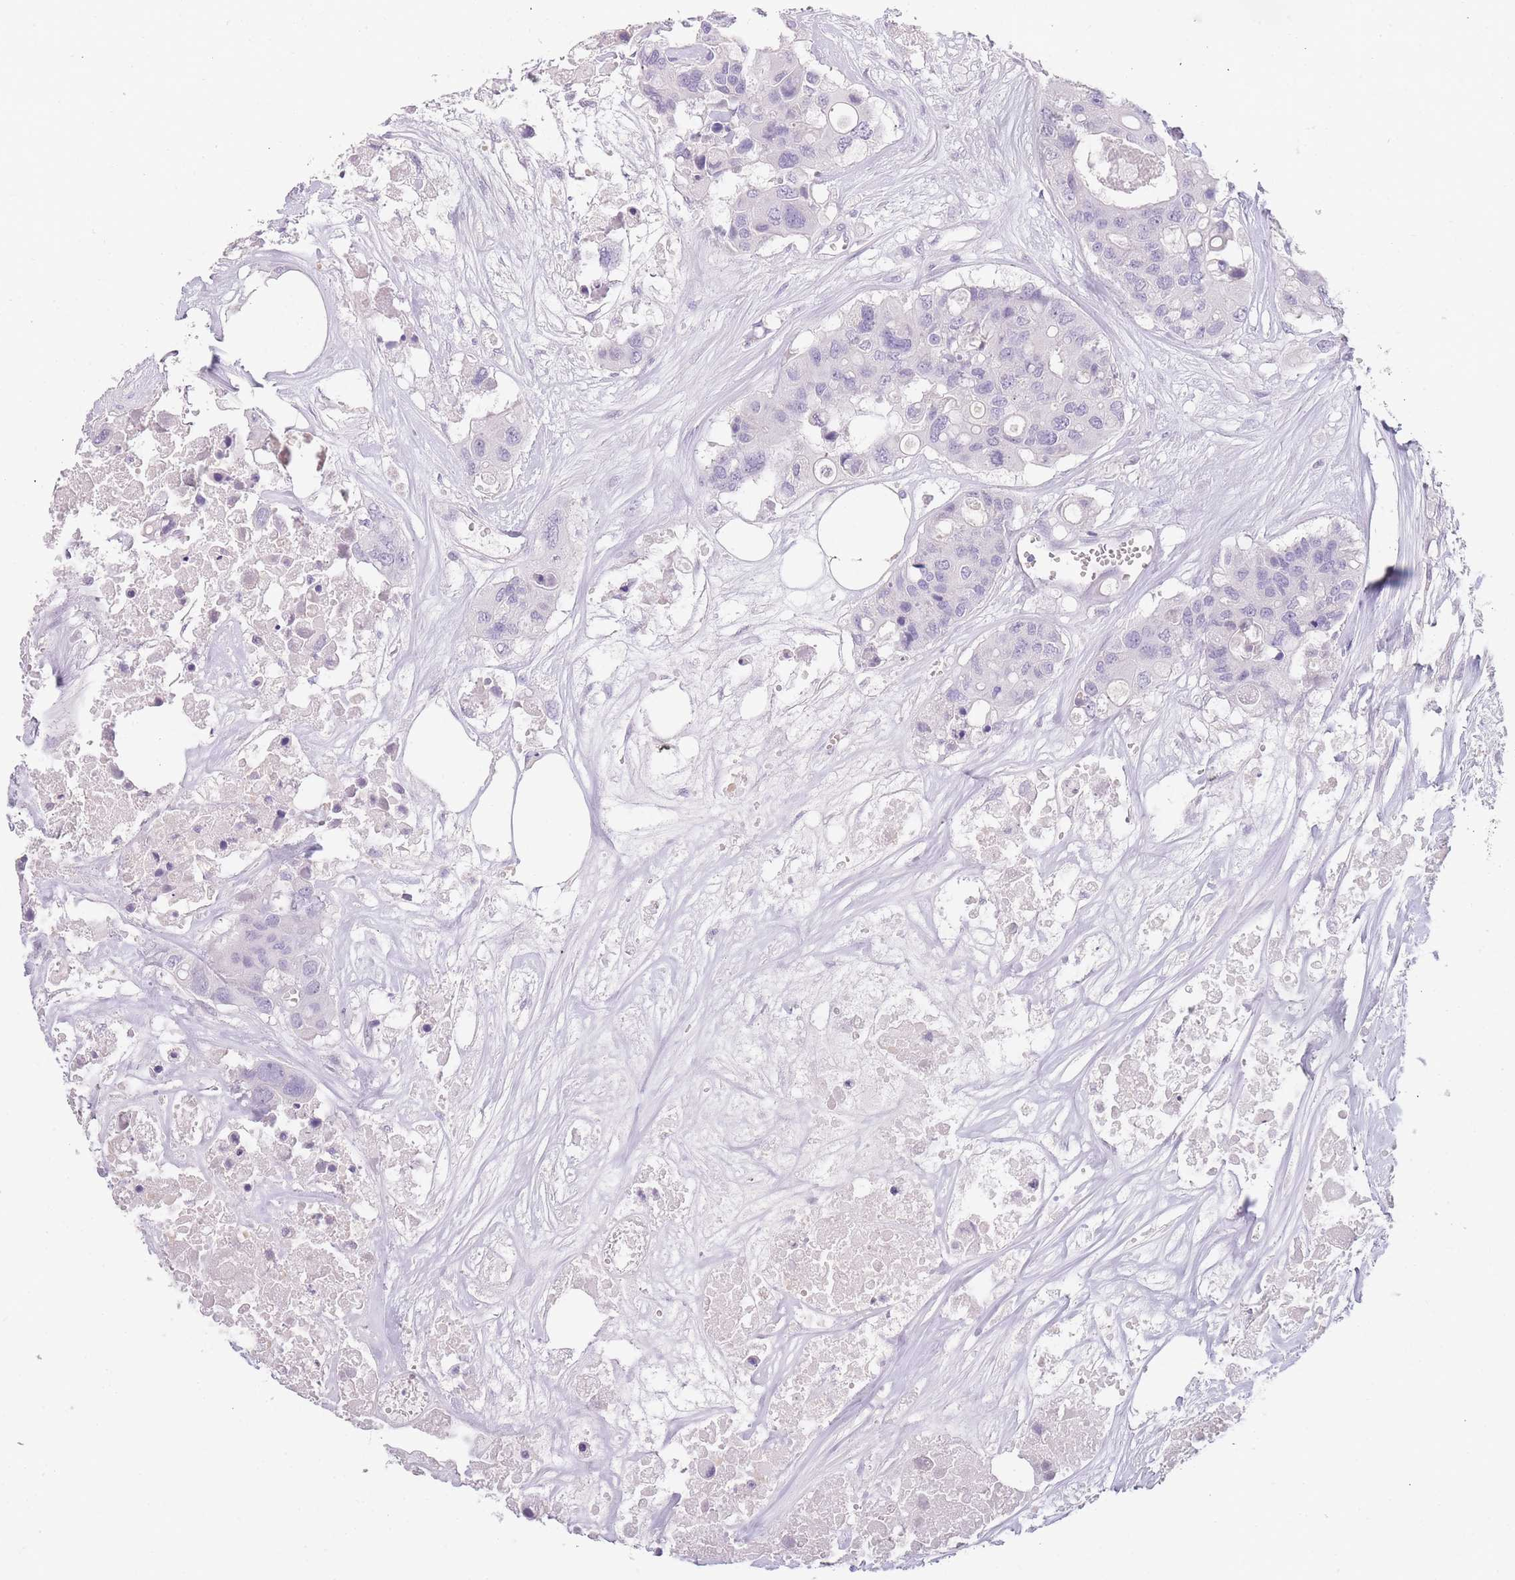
{"staining": {"intensity": "negative", "quantity": "none", "location": "none"}, "tissue": "colorectal cancer", "cell_type": "Tumor cells", "image_type": "cancer", "snomed": [{"axis": "morphology", "description": "Adenocarcinoma, NOS"}, {"axis": "topography", "description": "Colon"}], "caption": "This is an immunohistochemistry photomicrograph of human colorectal adenocarcinoma. There is no expression in tumor cells.", "gene": "INS", "patient": {"sex": "male", "age": 77}}